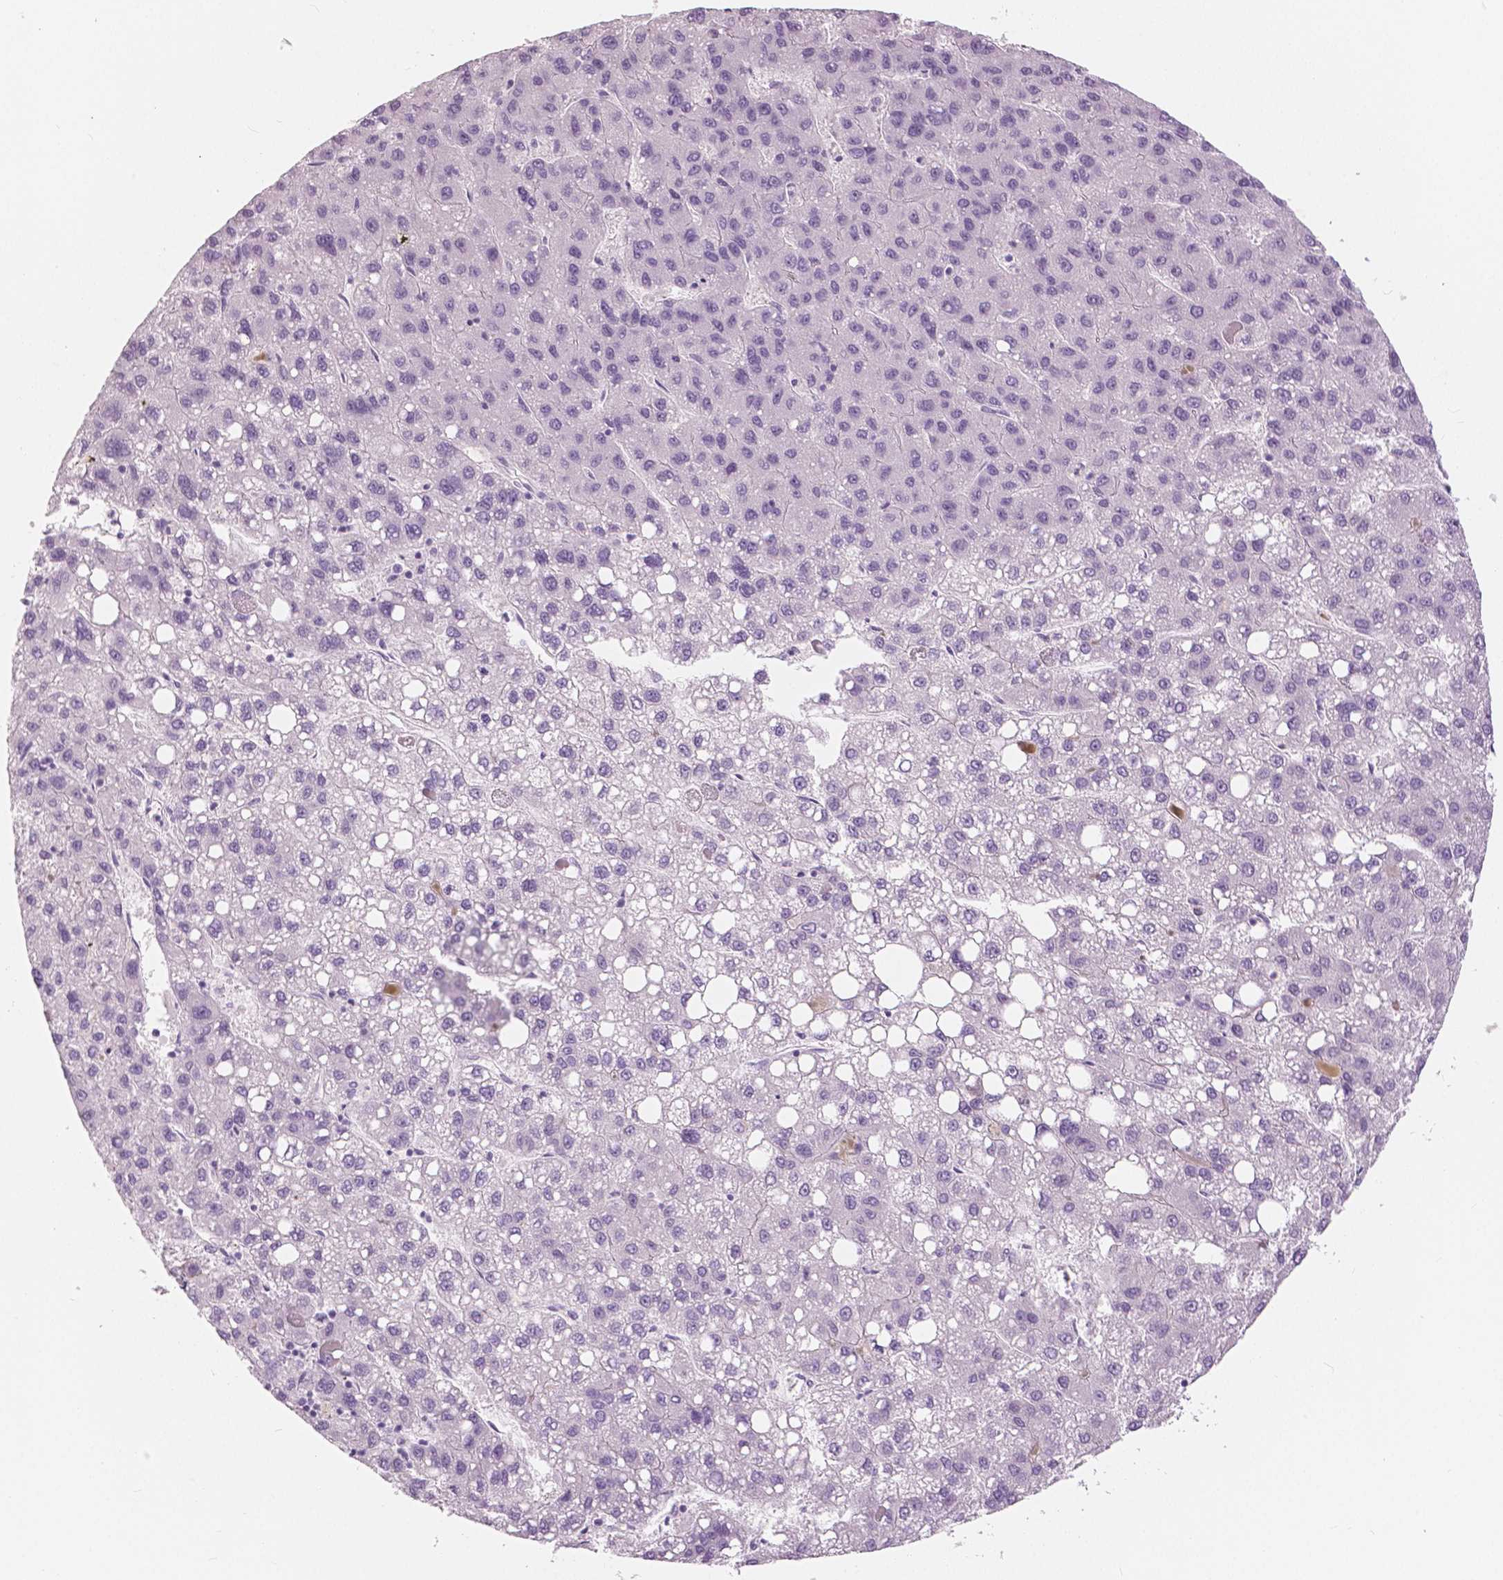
{"staining": {"intensity": "negative", "quantity": "none", "location": "none"}, "tissue": "liver cancer", "cell_type": "Tumor cells", "image_type": "cancer", "snomed": [{"axis": "morphology", "description": "Carcinoma, Hepatocellular, NOS"}, {"axis": "topography", "description": "Liver"}], "caption": "The IHC histopathology image has no significant expression in tumor cells of liver cancer tissue. (Immunohistochemistry (ihc), brightfield microscopy, high magnification).", "gene": "SLC24A1", "patient": {"sex": "female", "age": 82}}